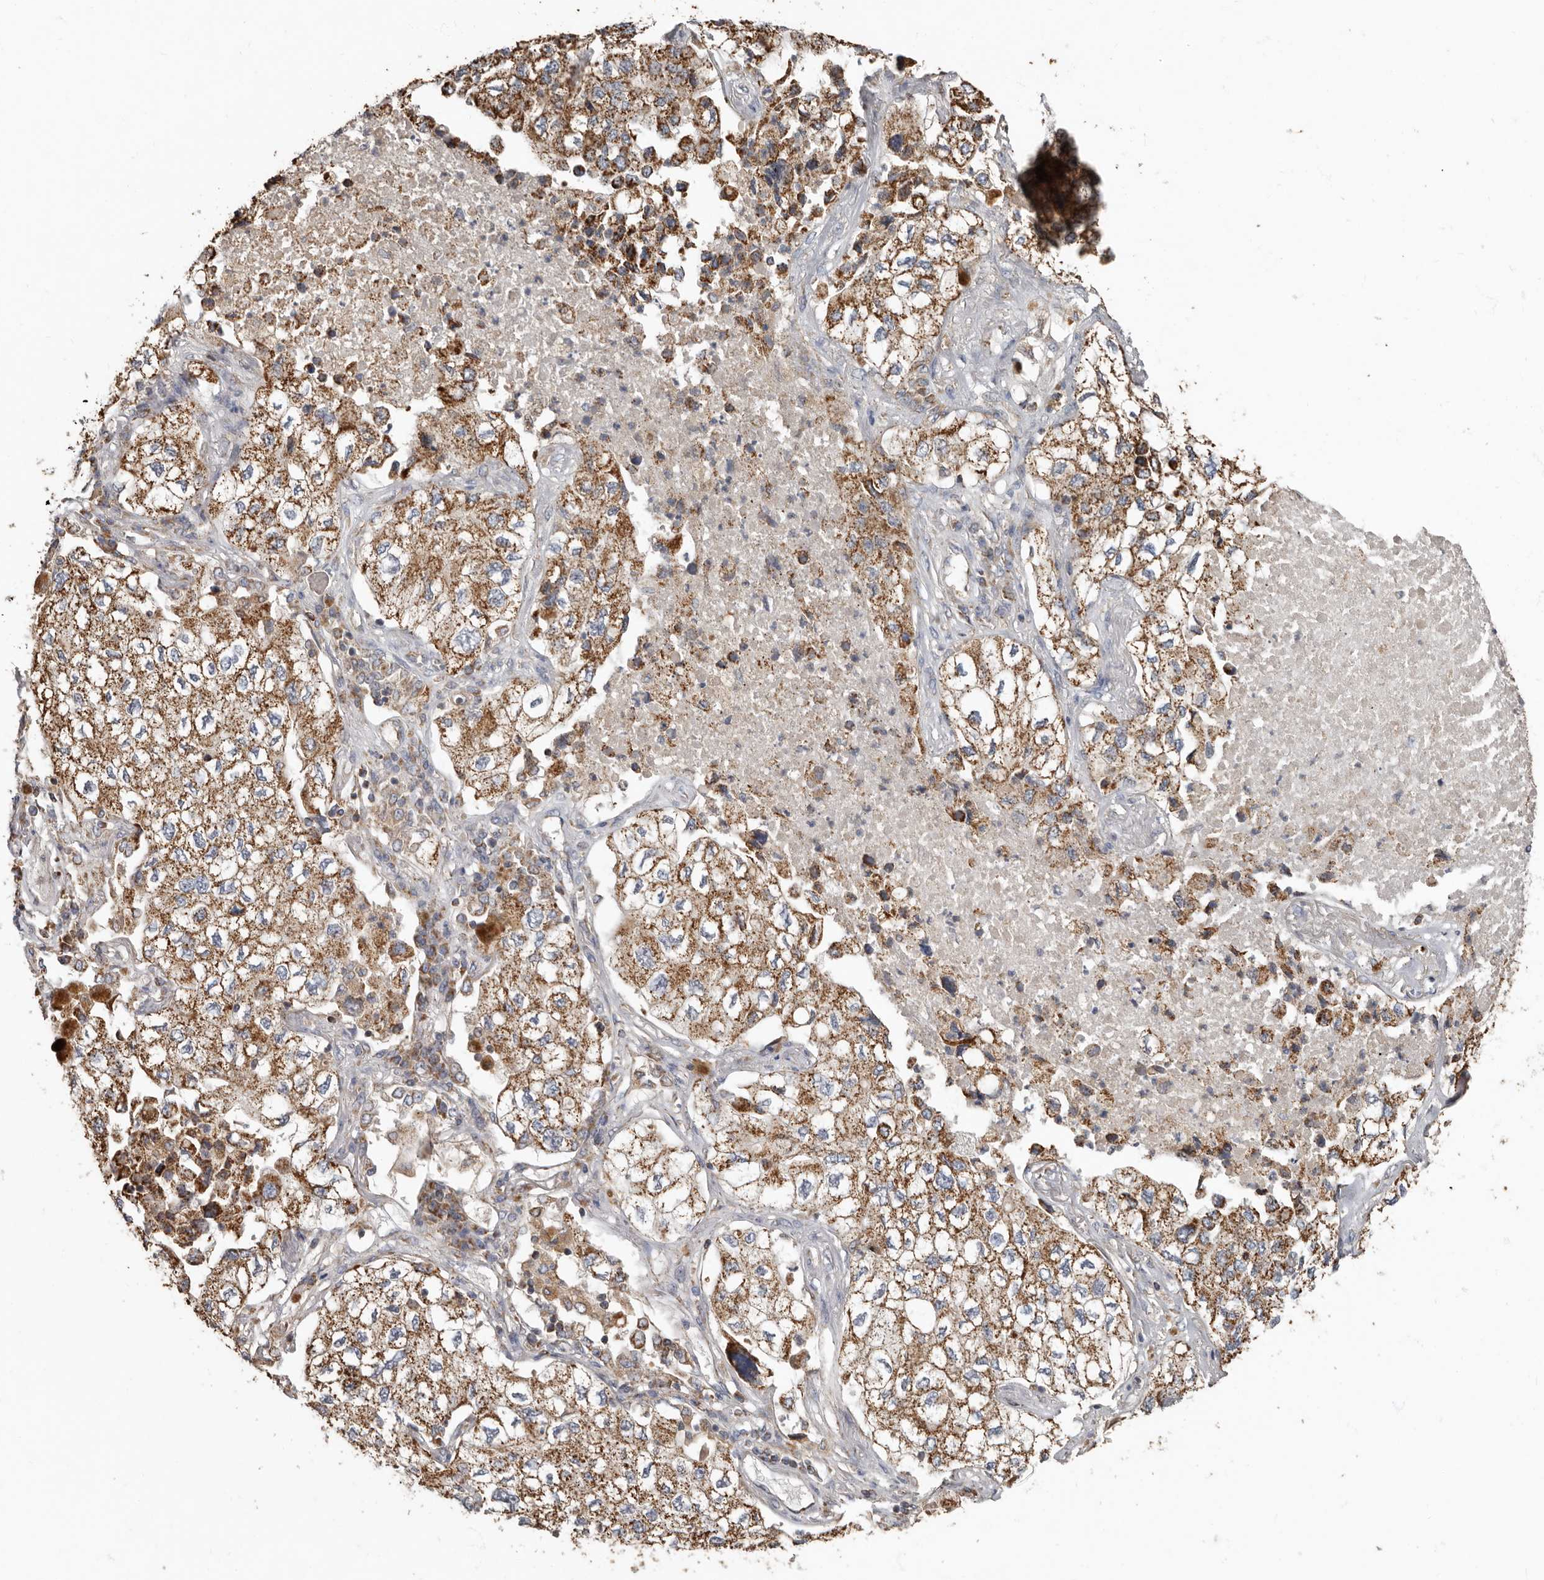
{"staining": {"intensity": "moderate", "quantity": ">75%", "location": "cytoplasmic/membranous"}, "tissue": "lung cancer", "cell_type": "Tumor cells", "image_type": "cancer", "snomed": [{"axis": "morphology", "description": "Adenocarcinoma, NOS"}, {"axis": "topography", "description": "Lung"}], "caption": "Tumor cells exhibit medium levels of moderate cytoplasmic/membranous expression in about >75% of cells in human adenocarcinoma (lung).", "gene": "KIF26B", "patient": {"sex": "male", "age": 63}}